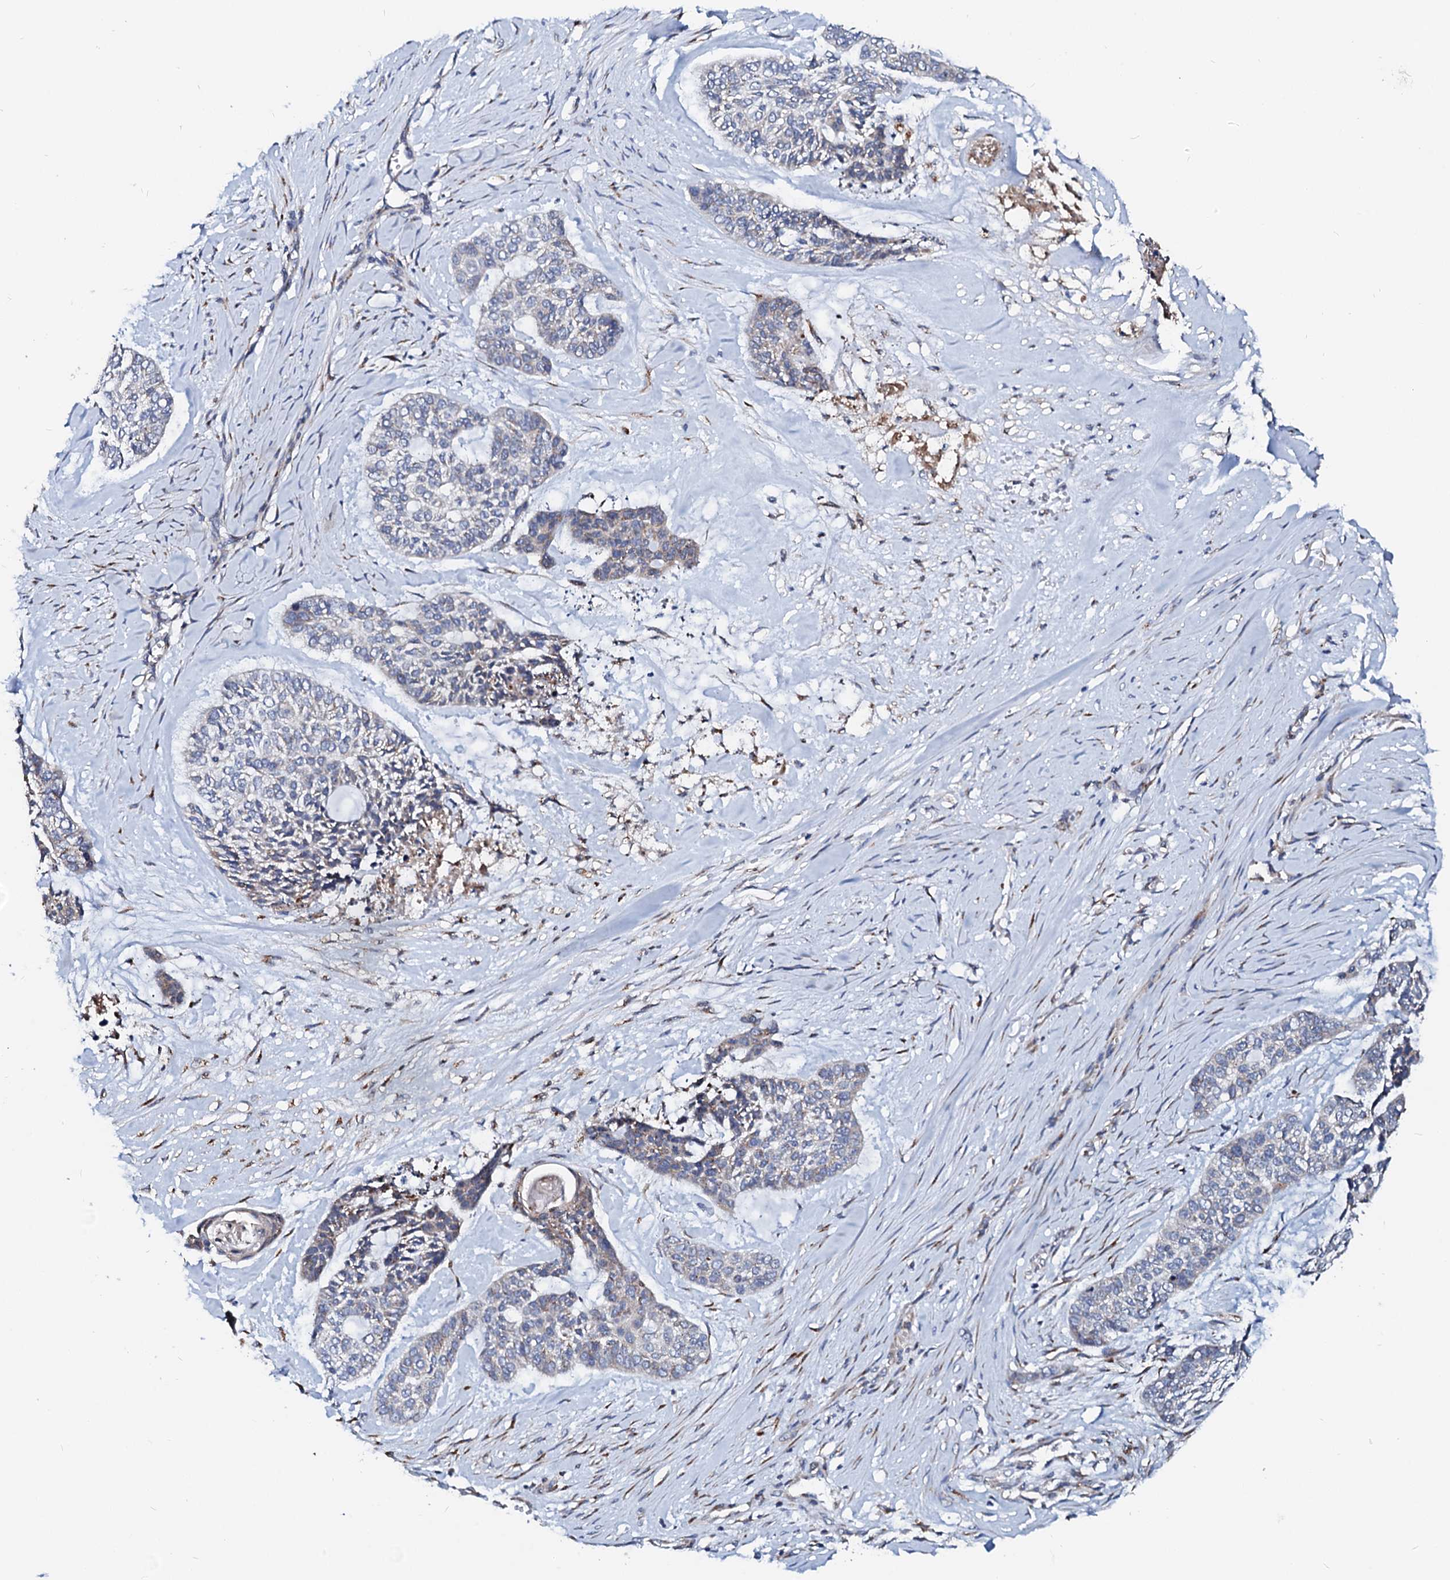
{"staining": {"intensity": "negative", "quantity": "none", "location": "none"}, "tissue": "skin cancer", "cell_type": "Tumor cells", "image_type": "cancer", "snomed": [{"axis": "morphology", "description": "Basal cell carcinoma"}, {"axis": "topography", "description": "Skin"}], "caption": "An immunohistochemistry (IHC) photomicrograph of skin cancer (basal cell carcinoma) is shown. There is no staining in tumor cells of skin cancer (basal cell carcinoma).", "gene": "LMAN1", "patient": {"sex": "female", "age": 64}}